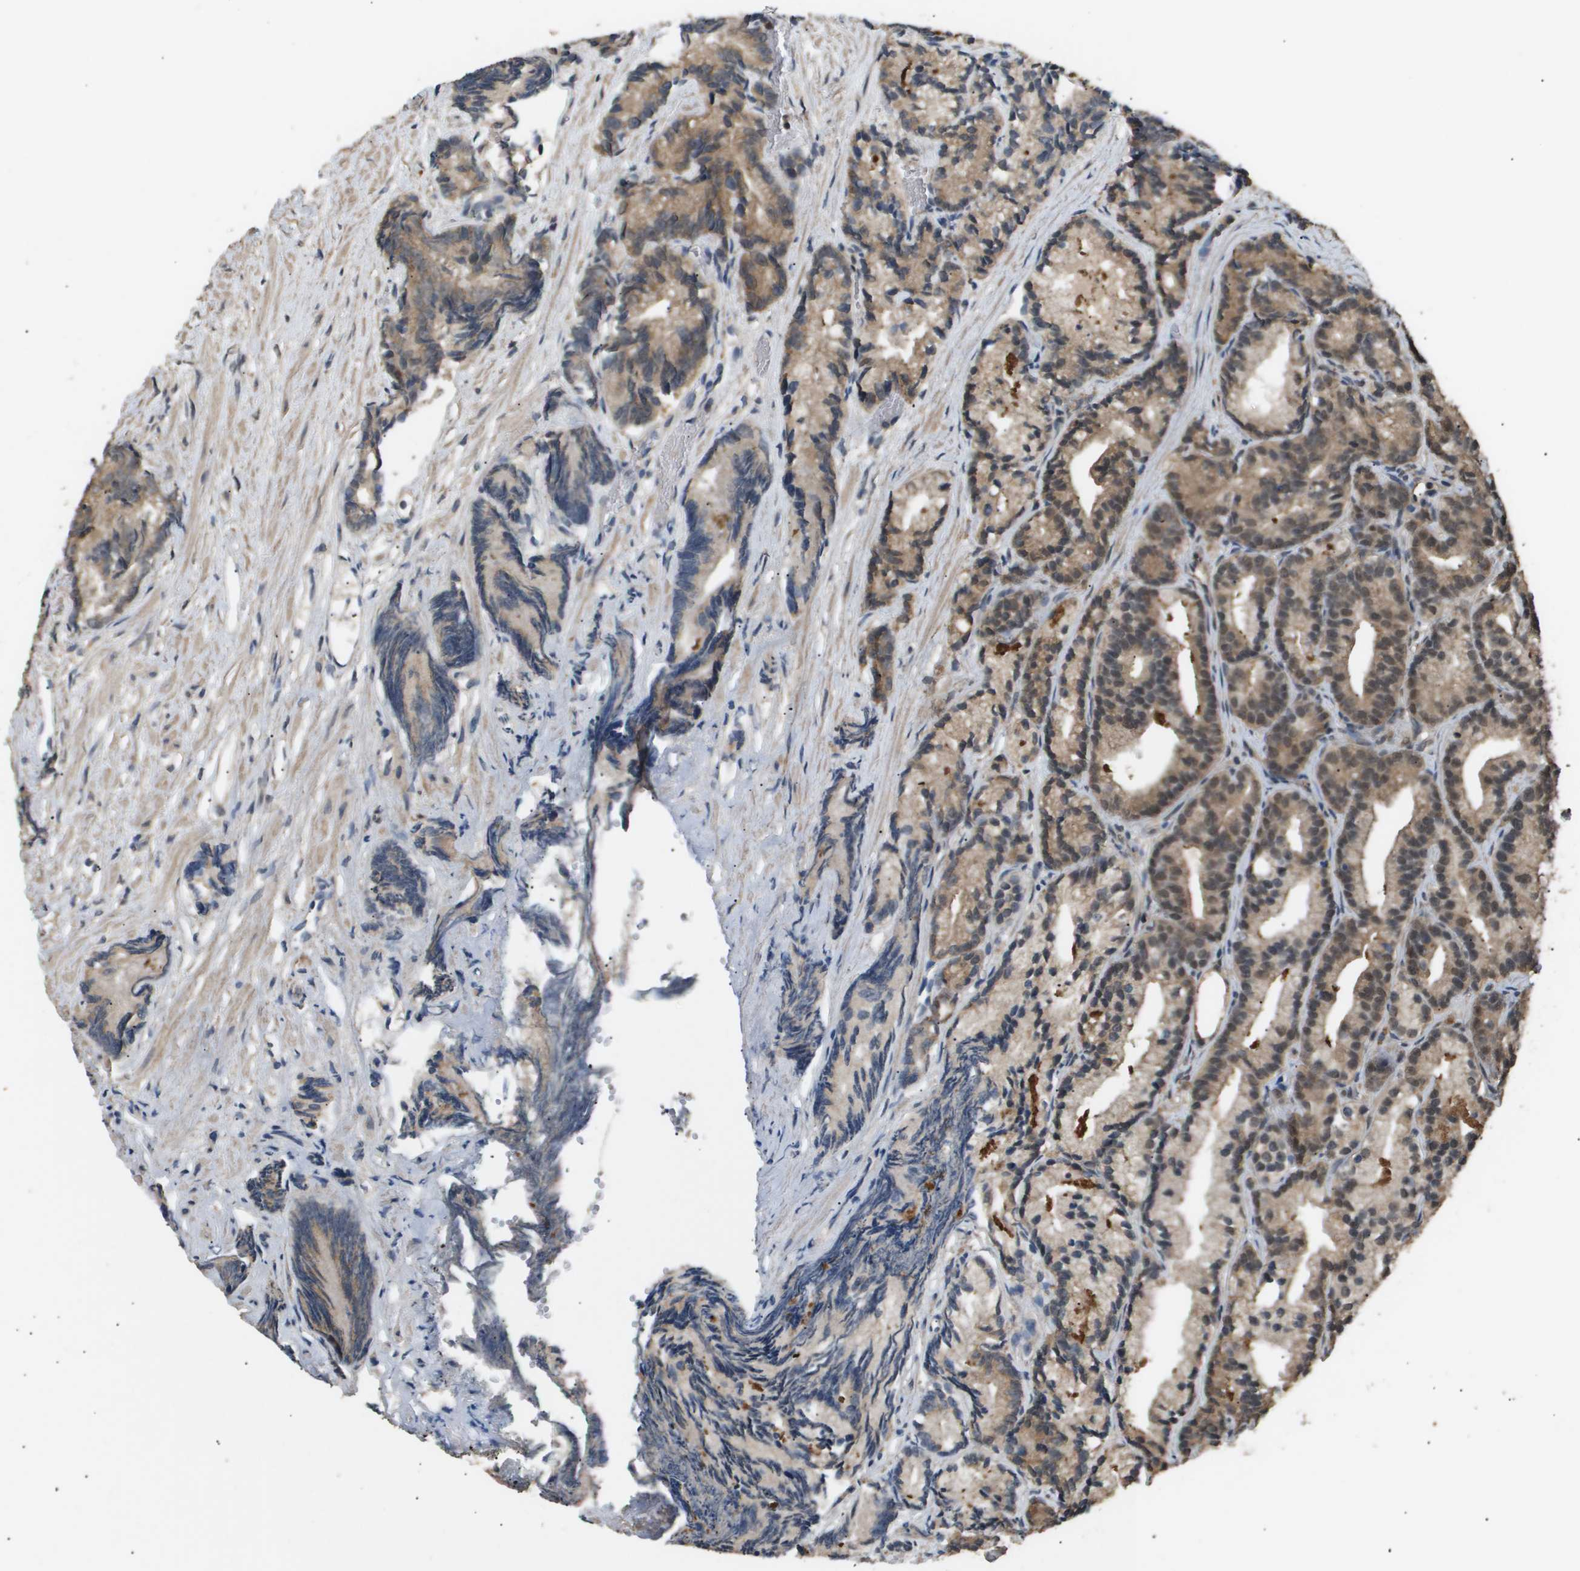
{"staining": {"intensity": "weak", "quantity": ">75%", "location": "cytoplasmic/membranous"}, "tissue": "prostate cancer", "cell_type": "Tumor cells", "image_type": "cancer", "snomed": [{"axis": "morphology", "description": "Adenocarcinoma, Low grade"}, {"axis": "topography", "description": "Prostate"}], "caption": "Immunohistochemistry (IHC) (DAB (3,3'-diaminobenzidine)) staining of low-grade adenocarcinoma (prostate) demonstrates weak cytoplasmic/membranous protein staining in about >75% of tumor cells.", "gene": "ING1", "patient": {"sex": "male", "age": 89}}